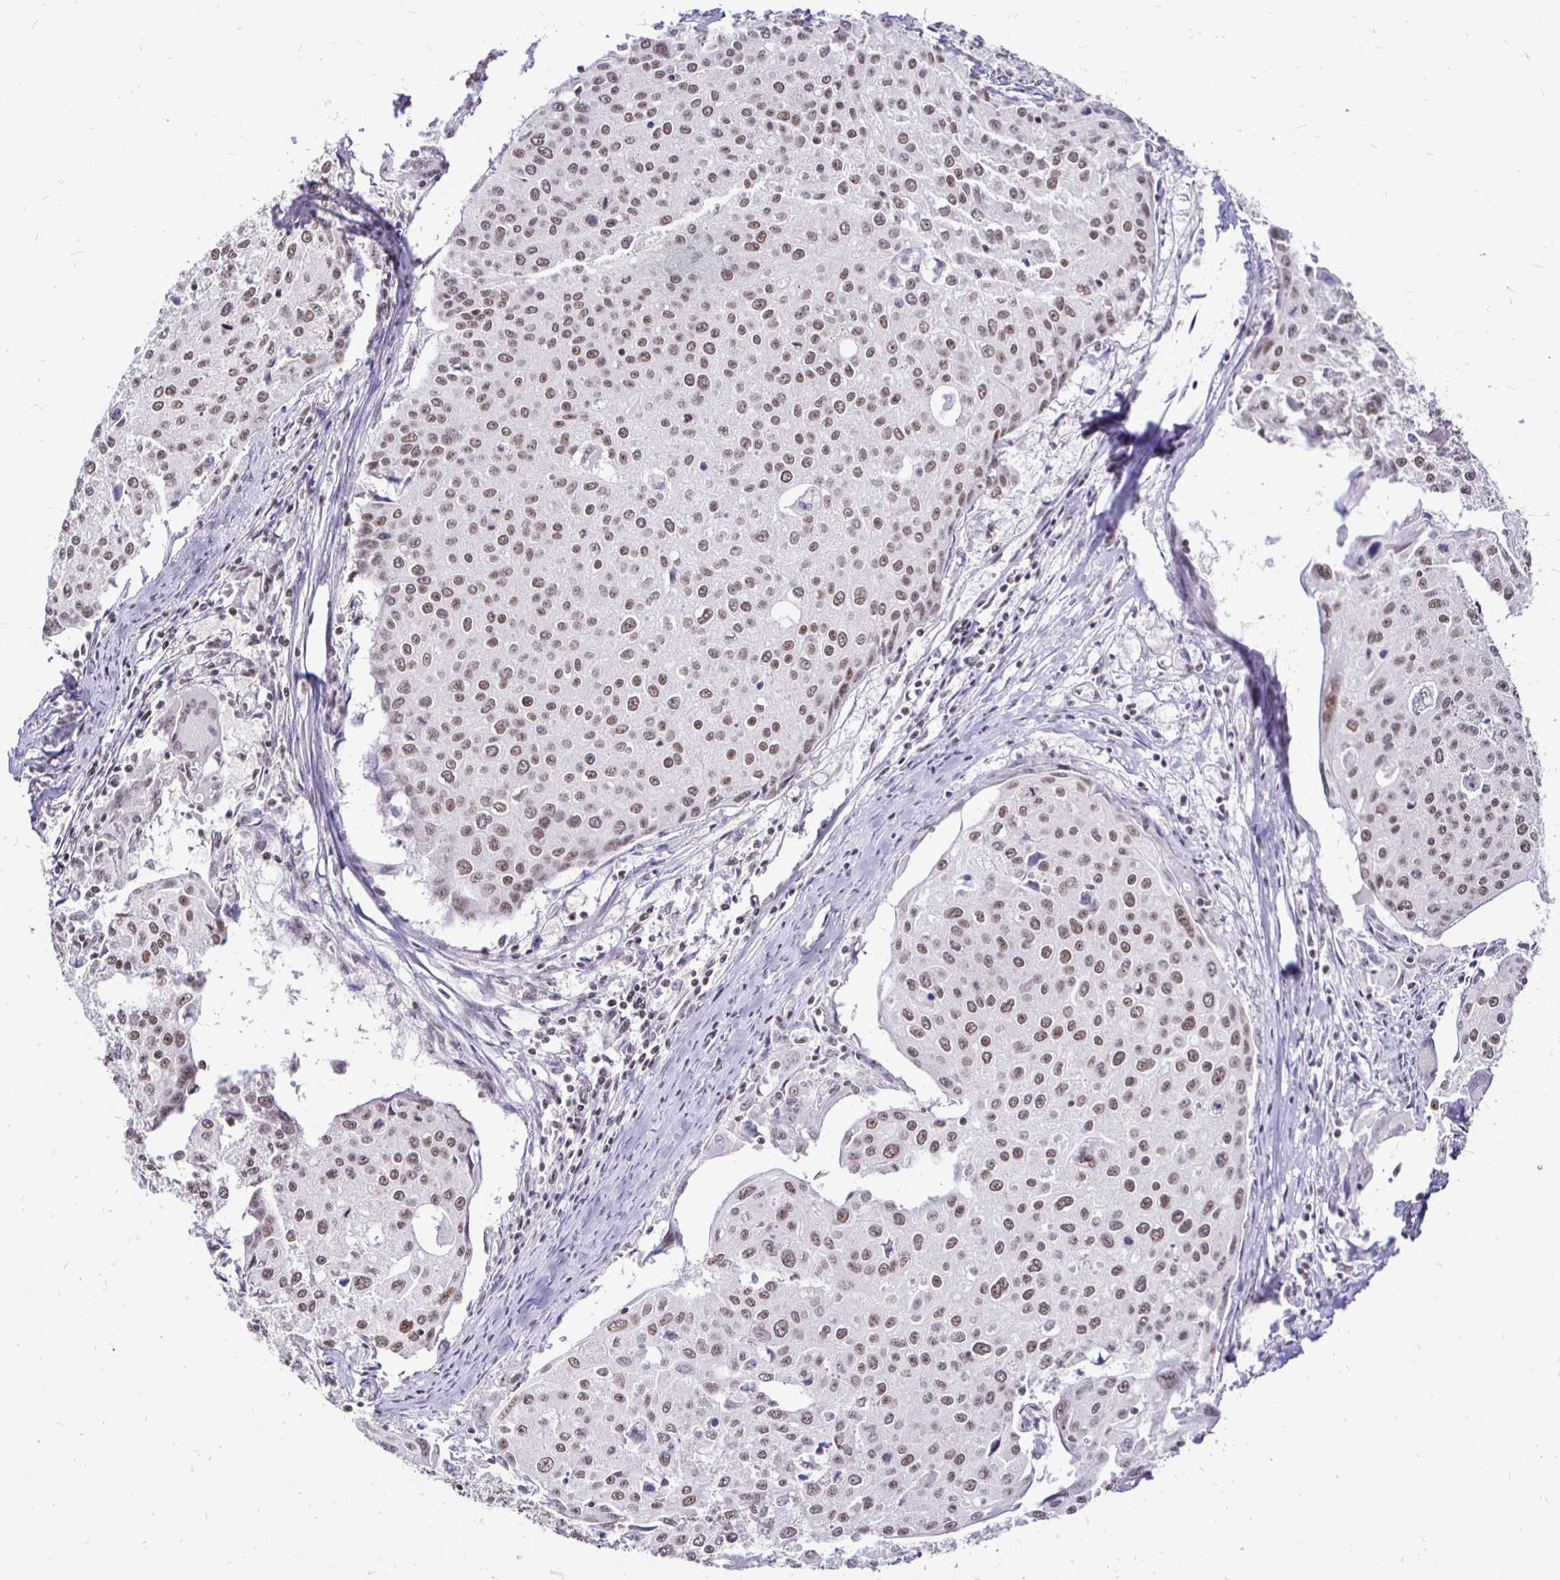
{"staining": {"intensity": "moderate", "quantity": ">75%", "location": "nuclear"}, "tissue": "cervical cancer", "cell_type": "Tumor cells", "image_type": "cancer", "snomed": [{"axis": "morphology", "description": "Squamous cell carcinoma, NOS"}, {"axis": "topography", "description": "Cervix"}], "caption": "IHC of cervical squamous cell carcinoma demonstrates medium levels of moderate nuclear positivity in approximately >75% of tumor cells. Nuclei are stained in blue.", "gene": "SIN3A", "patient": {"sex": "female", "age": 38}}